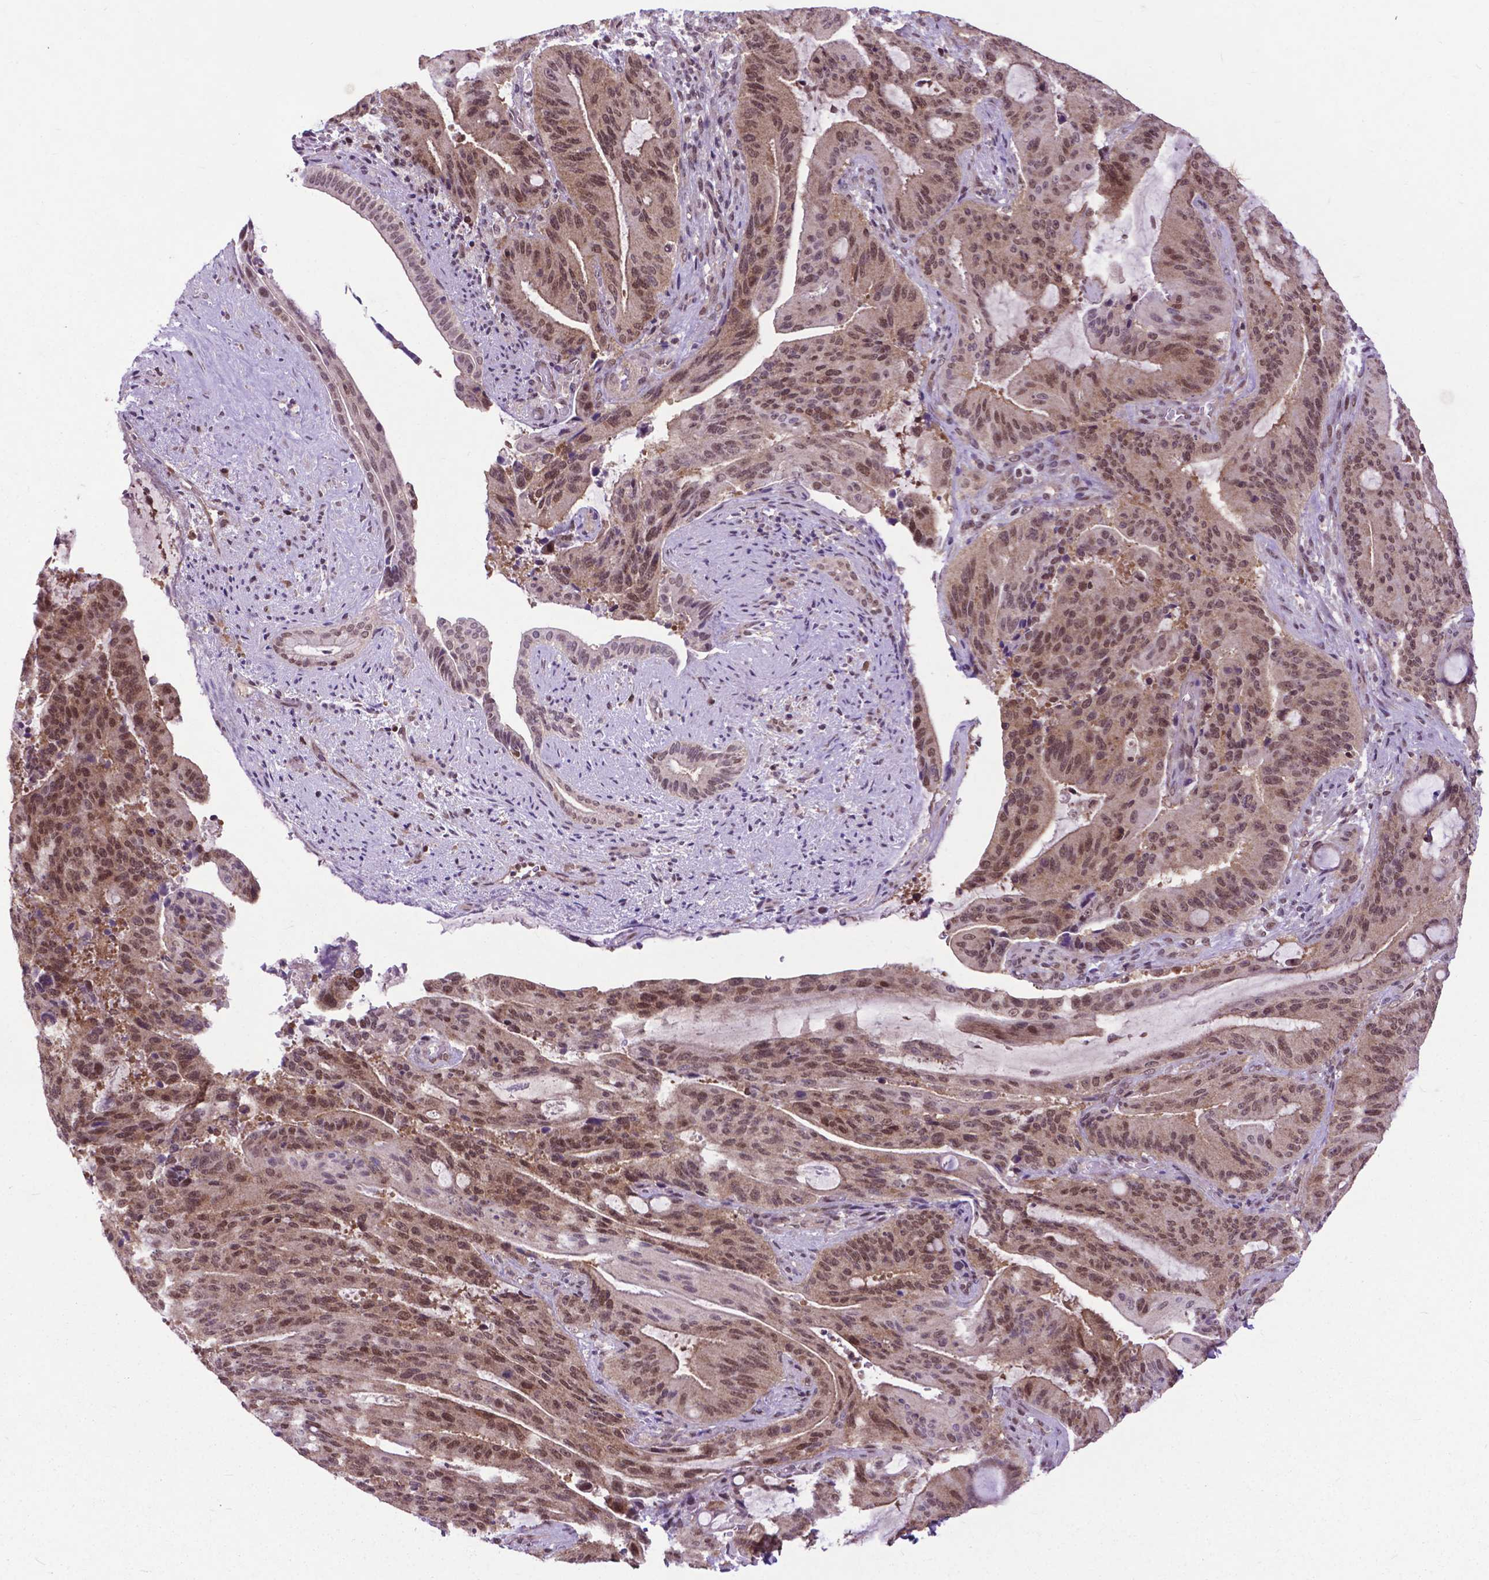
{"staining": {"intensity": "moderate", "quantity": ">75%", "location": "cytoplasmic/membranous,nuclear"}, "tissue": "liver cancer", "cell_type": "Tumor cells", "image_type": "cancer", "snomed": [{"axis": "morphology", "description": "Cholangiocarcinoma"}, {"axis": "topography", "description": "Liver"}], "caption": "IHC of human liver cancer demonstrates medium levels of moderate cytoplasmic/membranous and nuclear staining in about >75% of tumor cells.", "gene": "FAF1", "patient": {"sex": "female", "age": 73}}